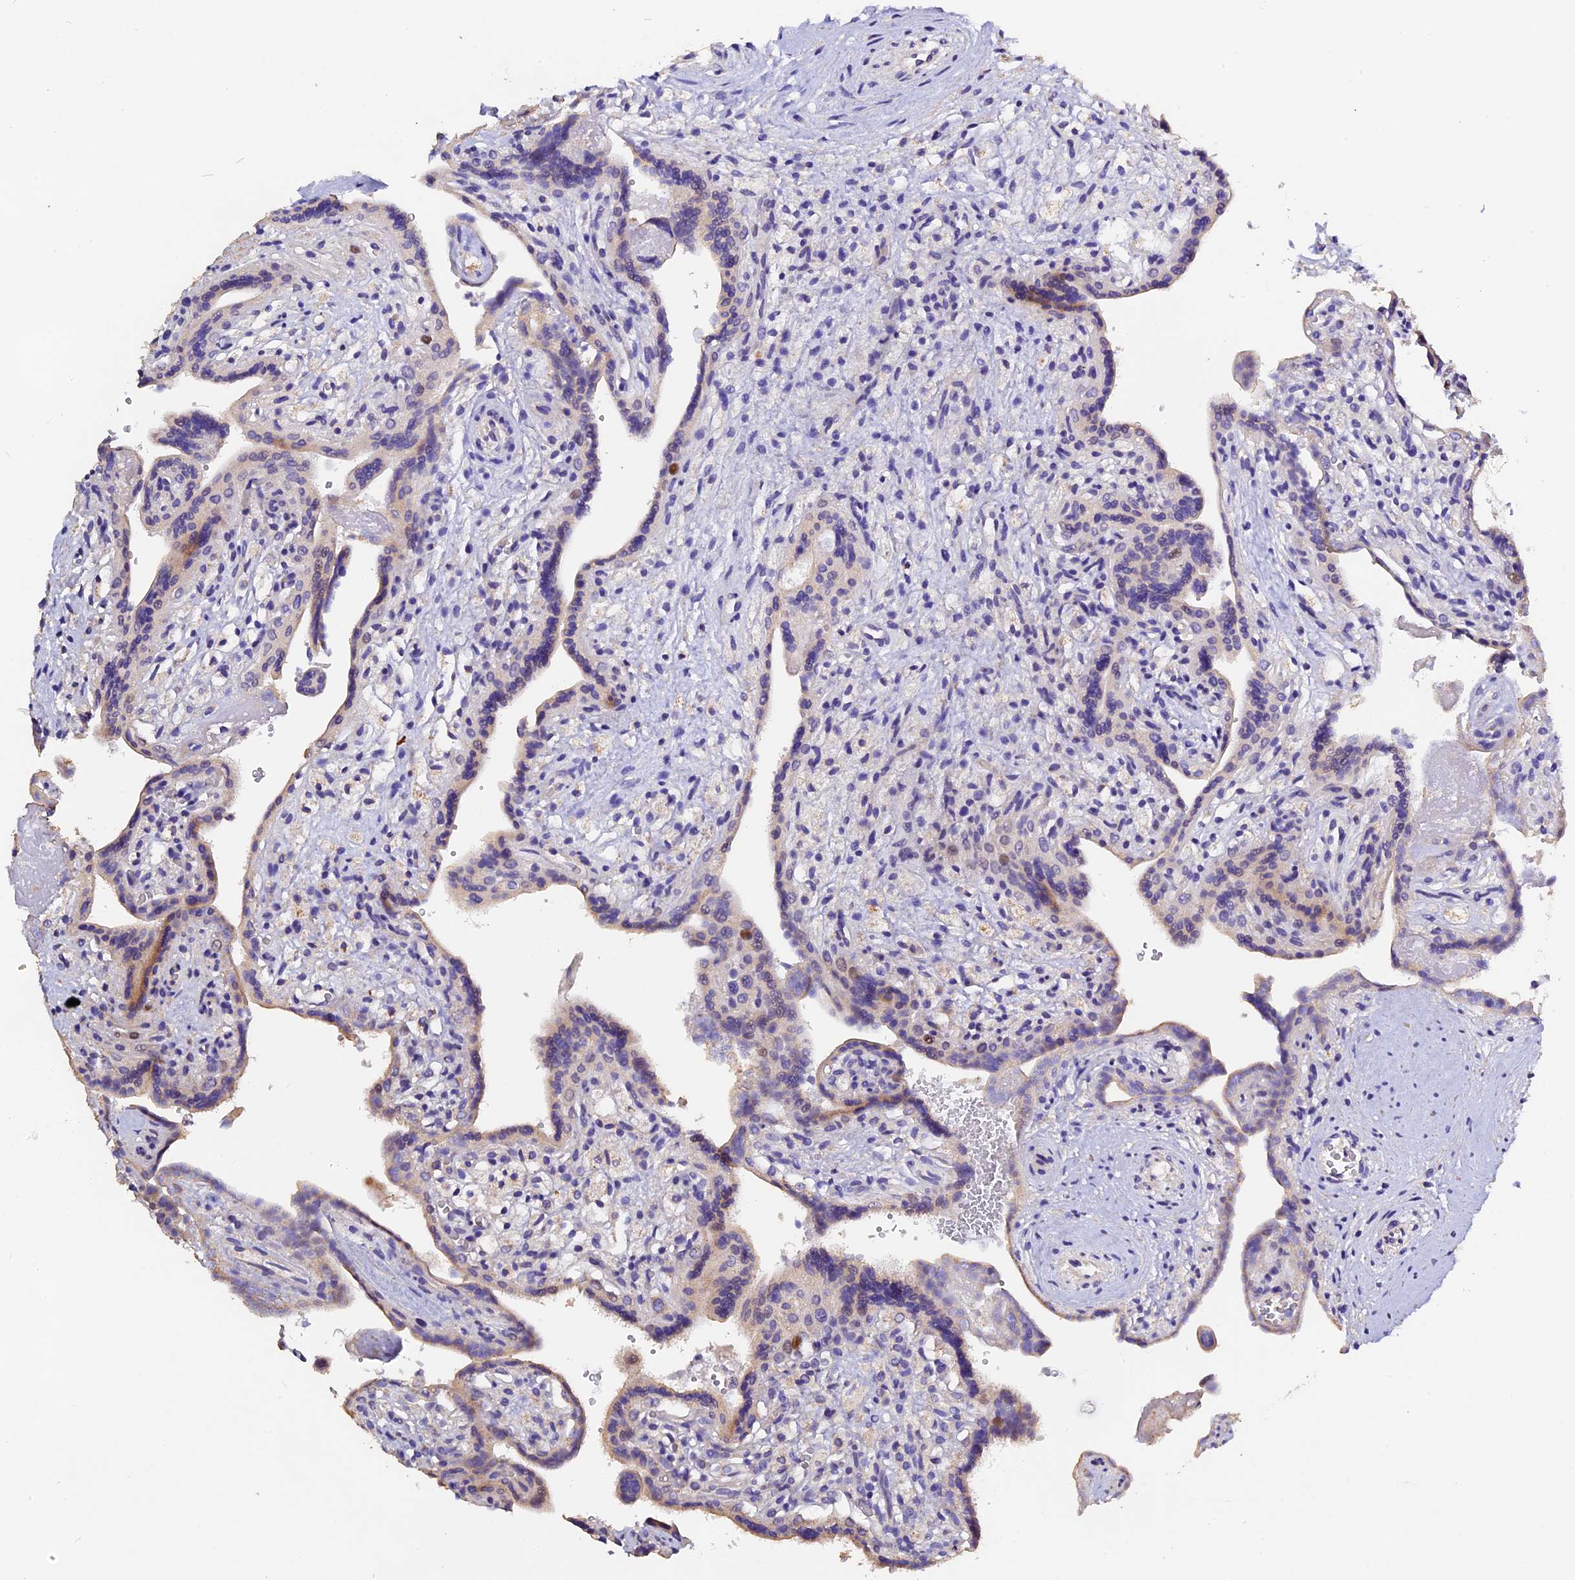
{"staining": {"intensity": "weak", "quantity": "<25%", "location": "cytoplasmic/membranous"}, "tissue": "placenta", "cell_type": "Trophoblastic cells", "image_type": "normal", "snomed": [{"axis": "morphology", "description": "Normal tissue, NOS"}, {"axis": "topography", "description": "Placenta"}], "caption": "Trophoblastic cells show no significant protein staining in unremarkable placenta. (Brightfield microscopy of DAB IHC at high magnification).", "gene": "FBXW9", "patient": {"sex": "female", "age": 37}}